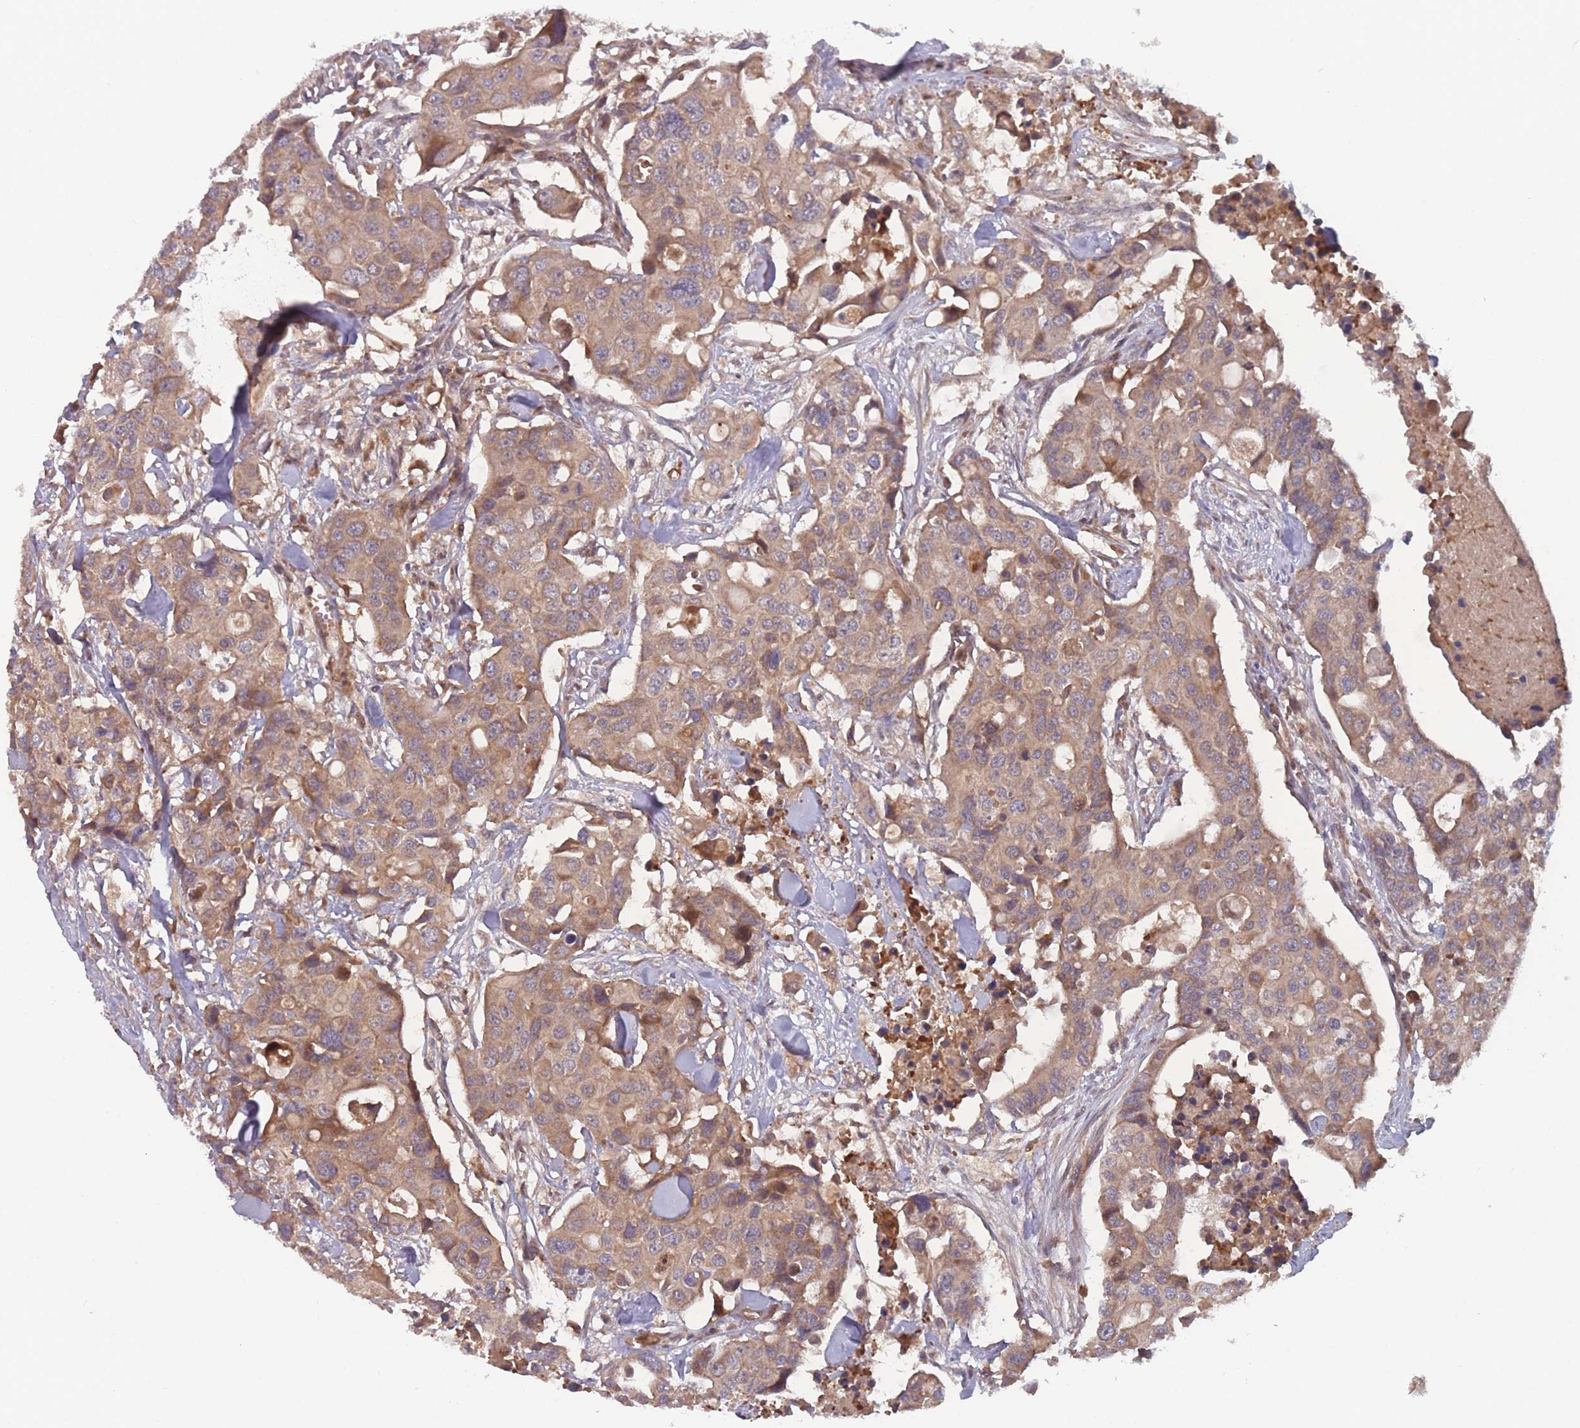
{"staining": {"intensity": "moderate", "quantity": ">75%", "location": "cytoplasmic/membranous"}, "tissue": "colorectal cancer", "cell_type": "Tumor cells", "image_type": "cancer", "snomed": [{"axis": "morphology", "description": "Adenocarcinoma, NOS"}, {"axis": "topography", "description": "Colon"}], "caption": "An image of human colorectal cancer (adenocarcinoma) stained for a protein shows moderate cytoplasmic/membranous brown staining in tumor cells.", "gene": "ATP5MG", "patient": {"sex": "male", "age": 77}}